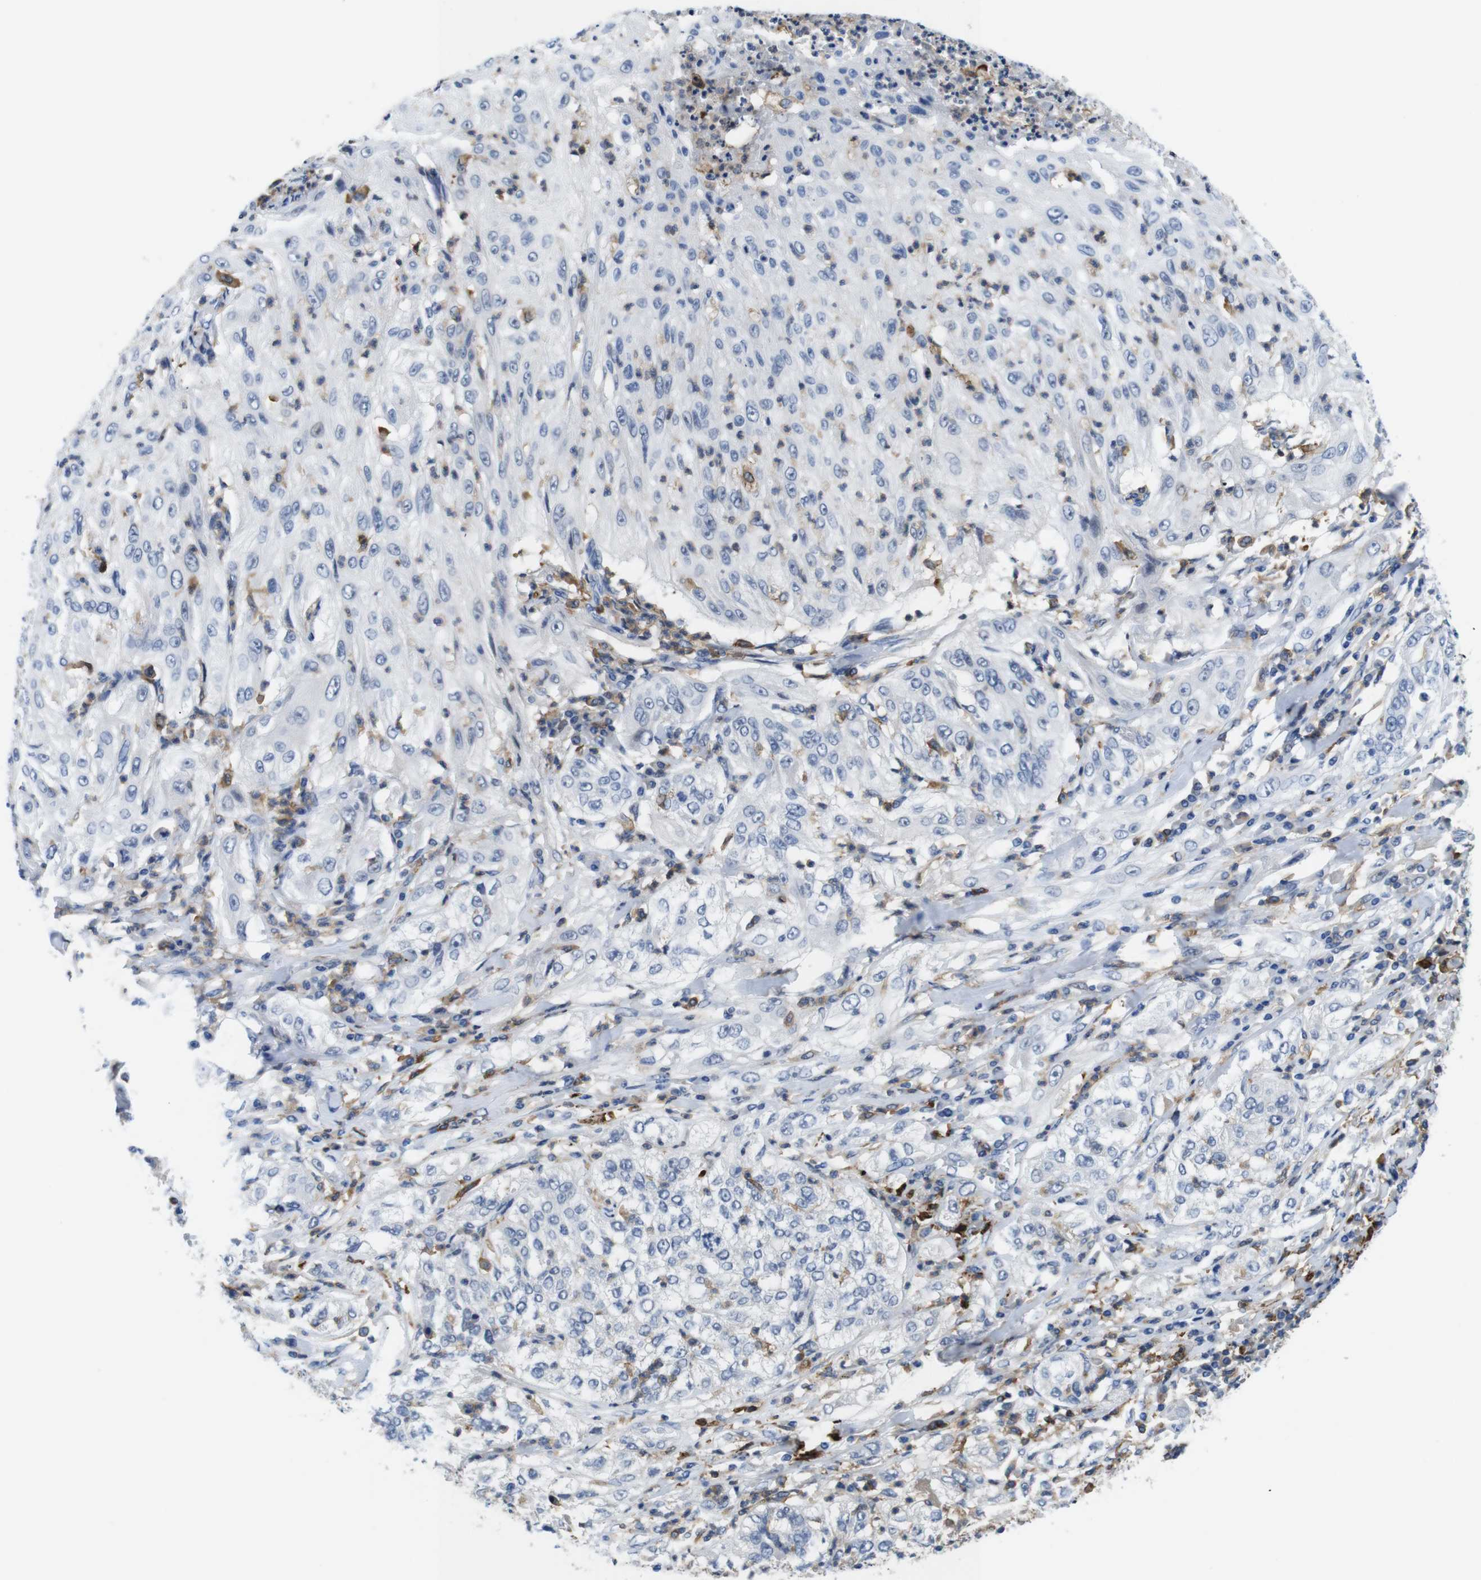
{"staining": {"intensity": "negative", "quantity": "none", "location": "none"}, "tissue": "lung cancer", "cell_type": "Tumor cells", "image_type": "cancer", "snomed": [{"axis": "morphology", "description": "Inflammation, NOS"}, {"axis": "morphology", "description": "Squamous cell carcinoma, NOS"}, {"axis": "topography", "description": "Lymph node"}, {"axis": "topography", "description": "Soft tissue"}, {"axis": "topography", "description": "Lung"}], "caption": "This is an immunohistochemistry (IHC) photomicrograph of human lung cancer. There is no positivity in tumor cells.", "gene": "CD300C", "patient": {"sex": "male", "age": 66}}